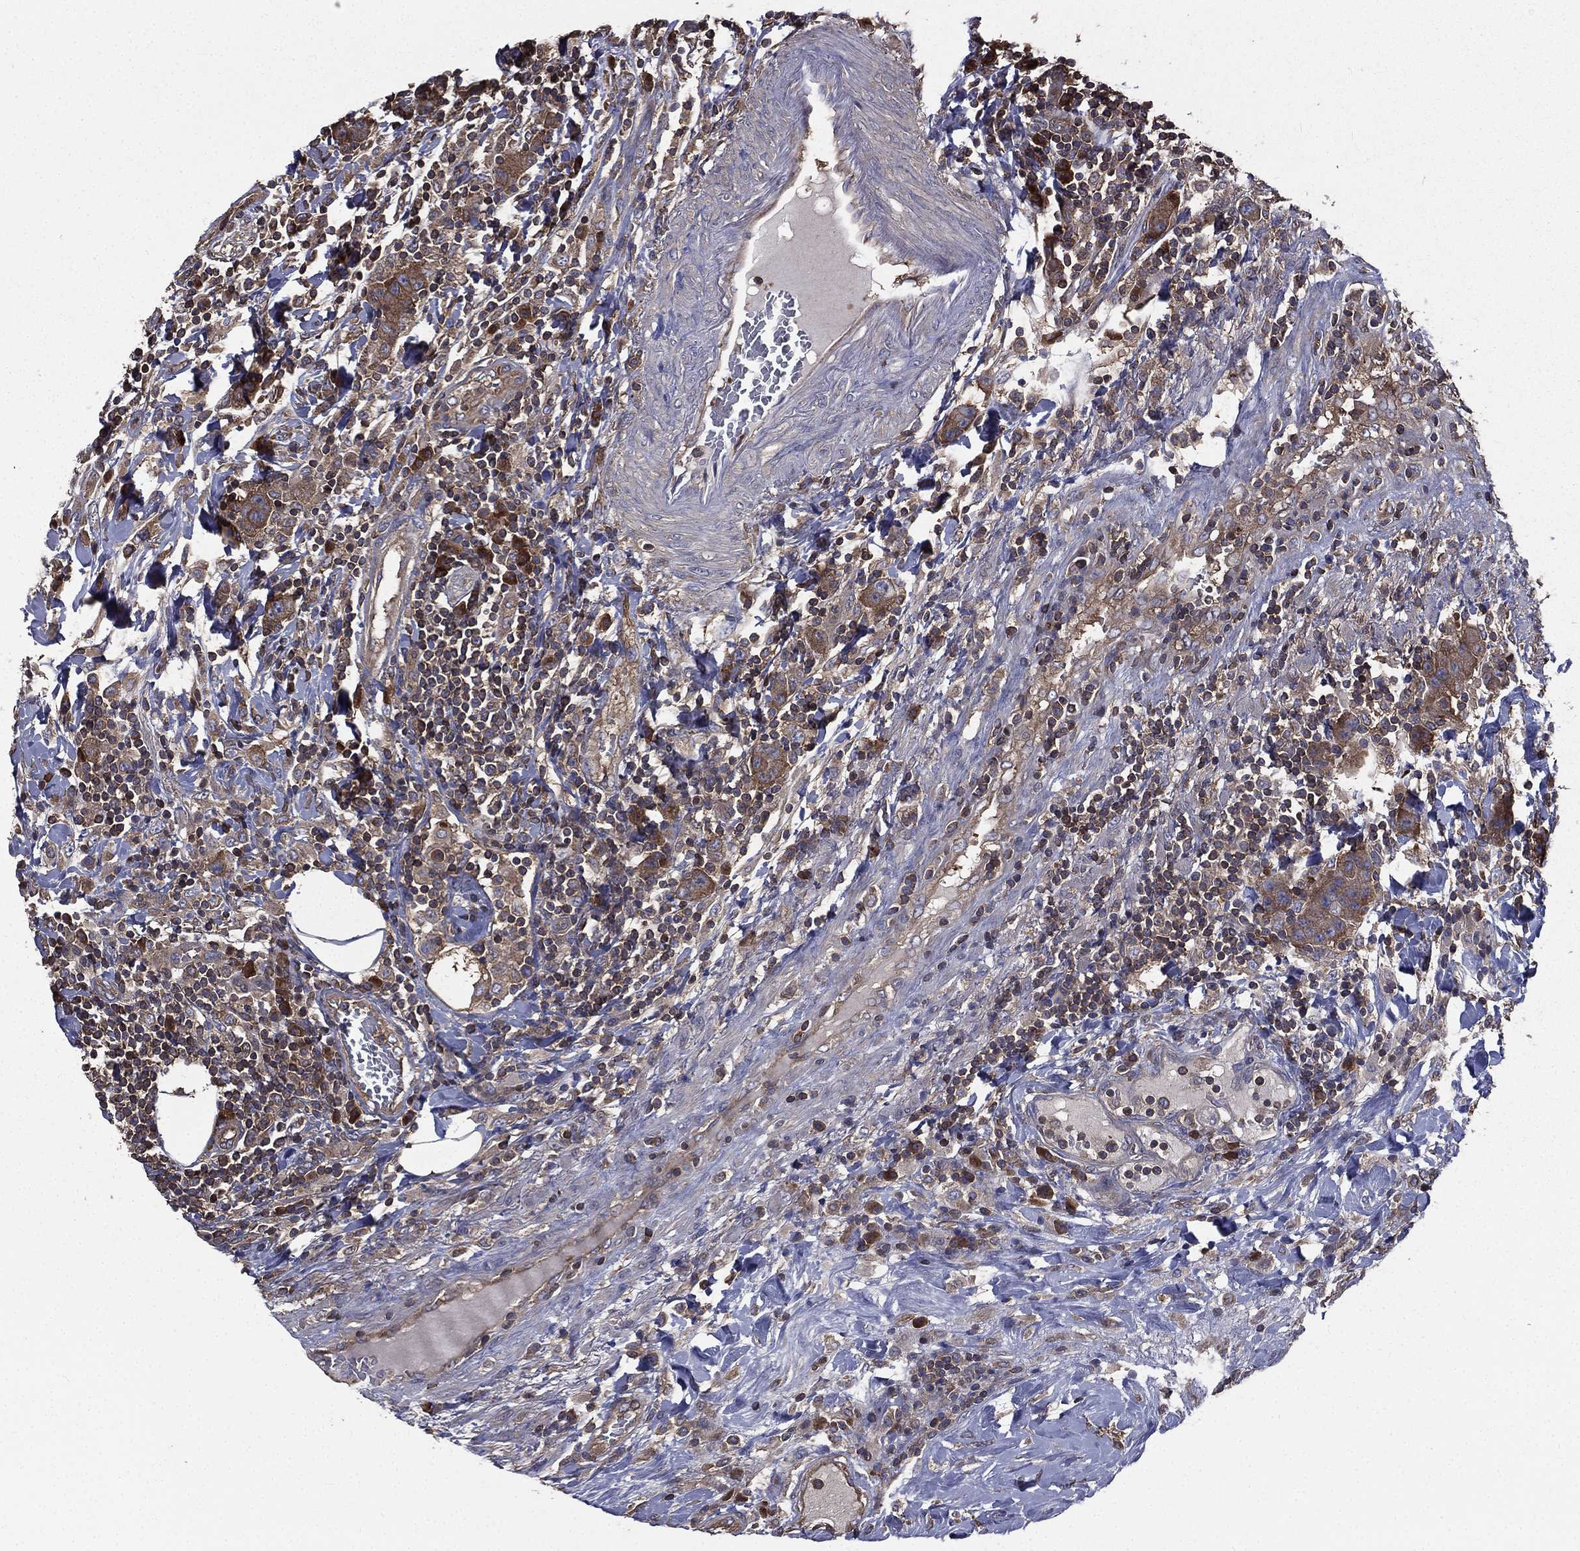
{"staining": {"intensity": "moderate", "quantity": ">75%", "location": "cytoplasmic/membranous"}, "tissue": "colorectal cancer", "cell_type": "Tumor cells", "image_type": "cancer", "snomed": [{"axis": "morphology", "description": "Adenocarcinoma, NOS"}, {"axis": "topography", "description": "Colon"}], "caption": "Colorectal cancer (adenocarcinoma) stained with a brown dye exhibits moderate cytoplasmic/membranous positive expression in approximately >75% of tumor cells.", "gene": "SARS1", "patient": {"sex": "female", "age": 48}}